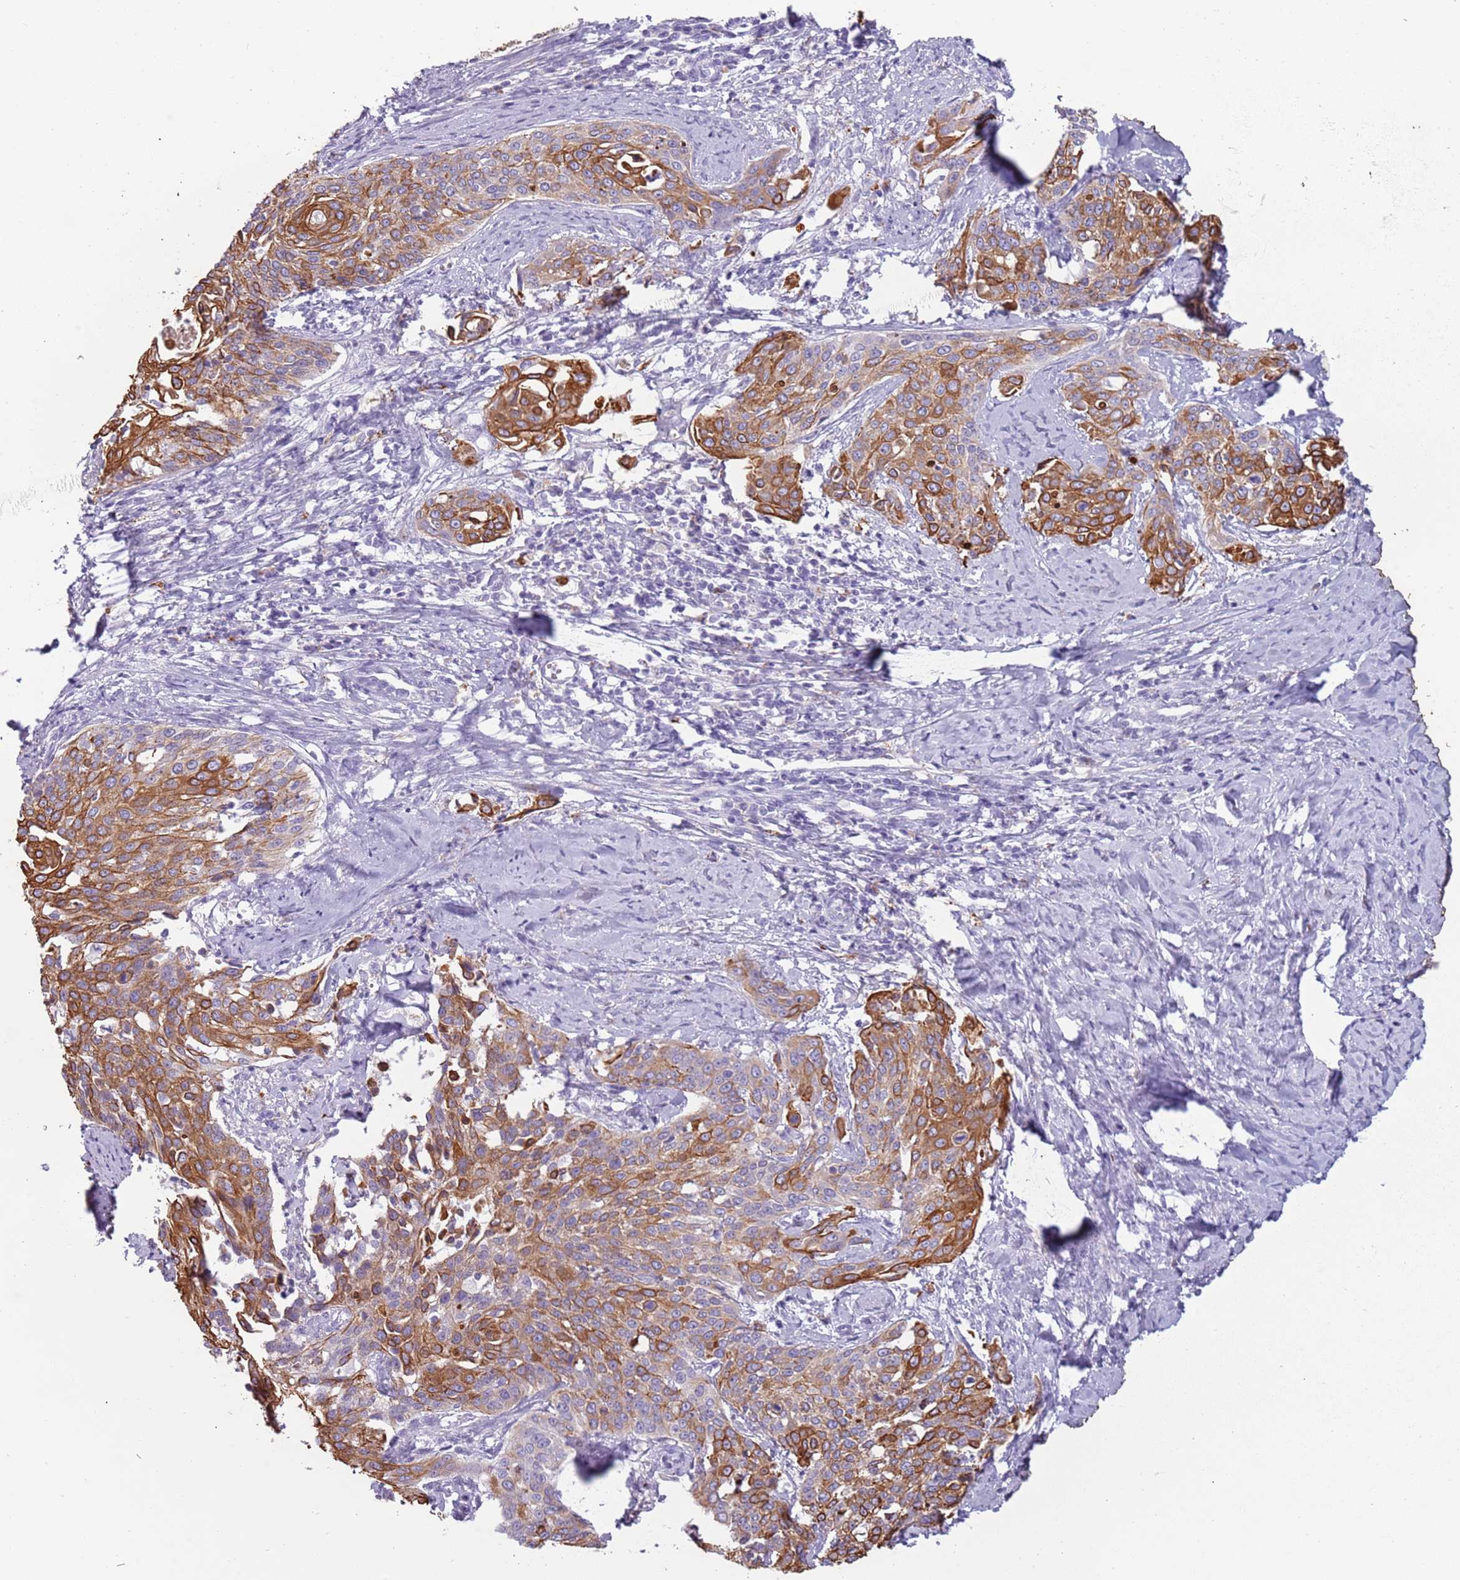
{"staining": {"intensity": "moderate", "quantity": ">75%", "location": "cytoplasmic/membranous"}, "tissue": "cervical cancer", "cell_type": "Tumor cells", "image_type": "cancer", "snomed": [{"axis": "morphology", "description": "Squamous cell carcinoma, NOS"}, {"axis": "topography", "description": "Cervix"}], "caption": "Squamous cell carcinoma (cervical) tissue exhibits moderate cytoplasmic/membranous expression in approximately >75% of tumor cells, visualized by immunohistochemistry.", "gene": "NWD2", "patient": {"sex": "female", "age": 44}}